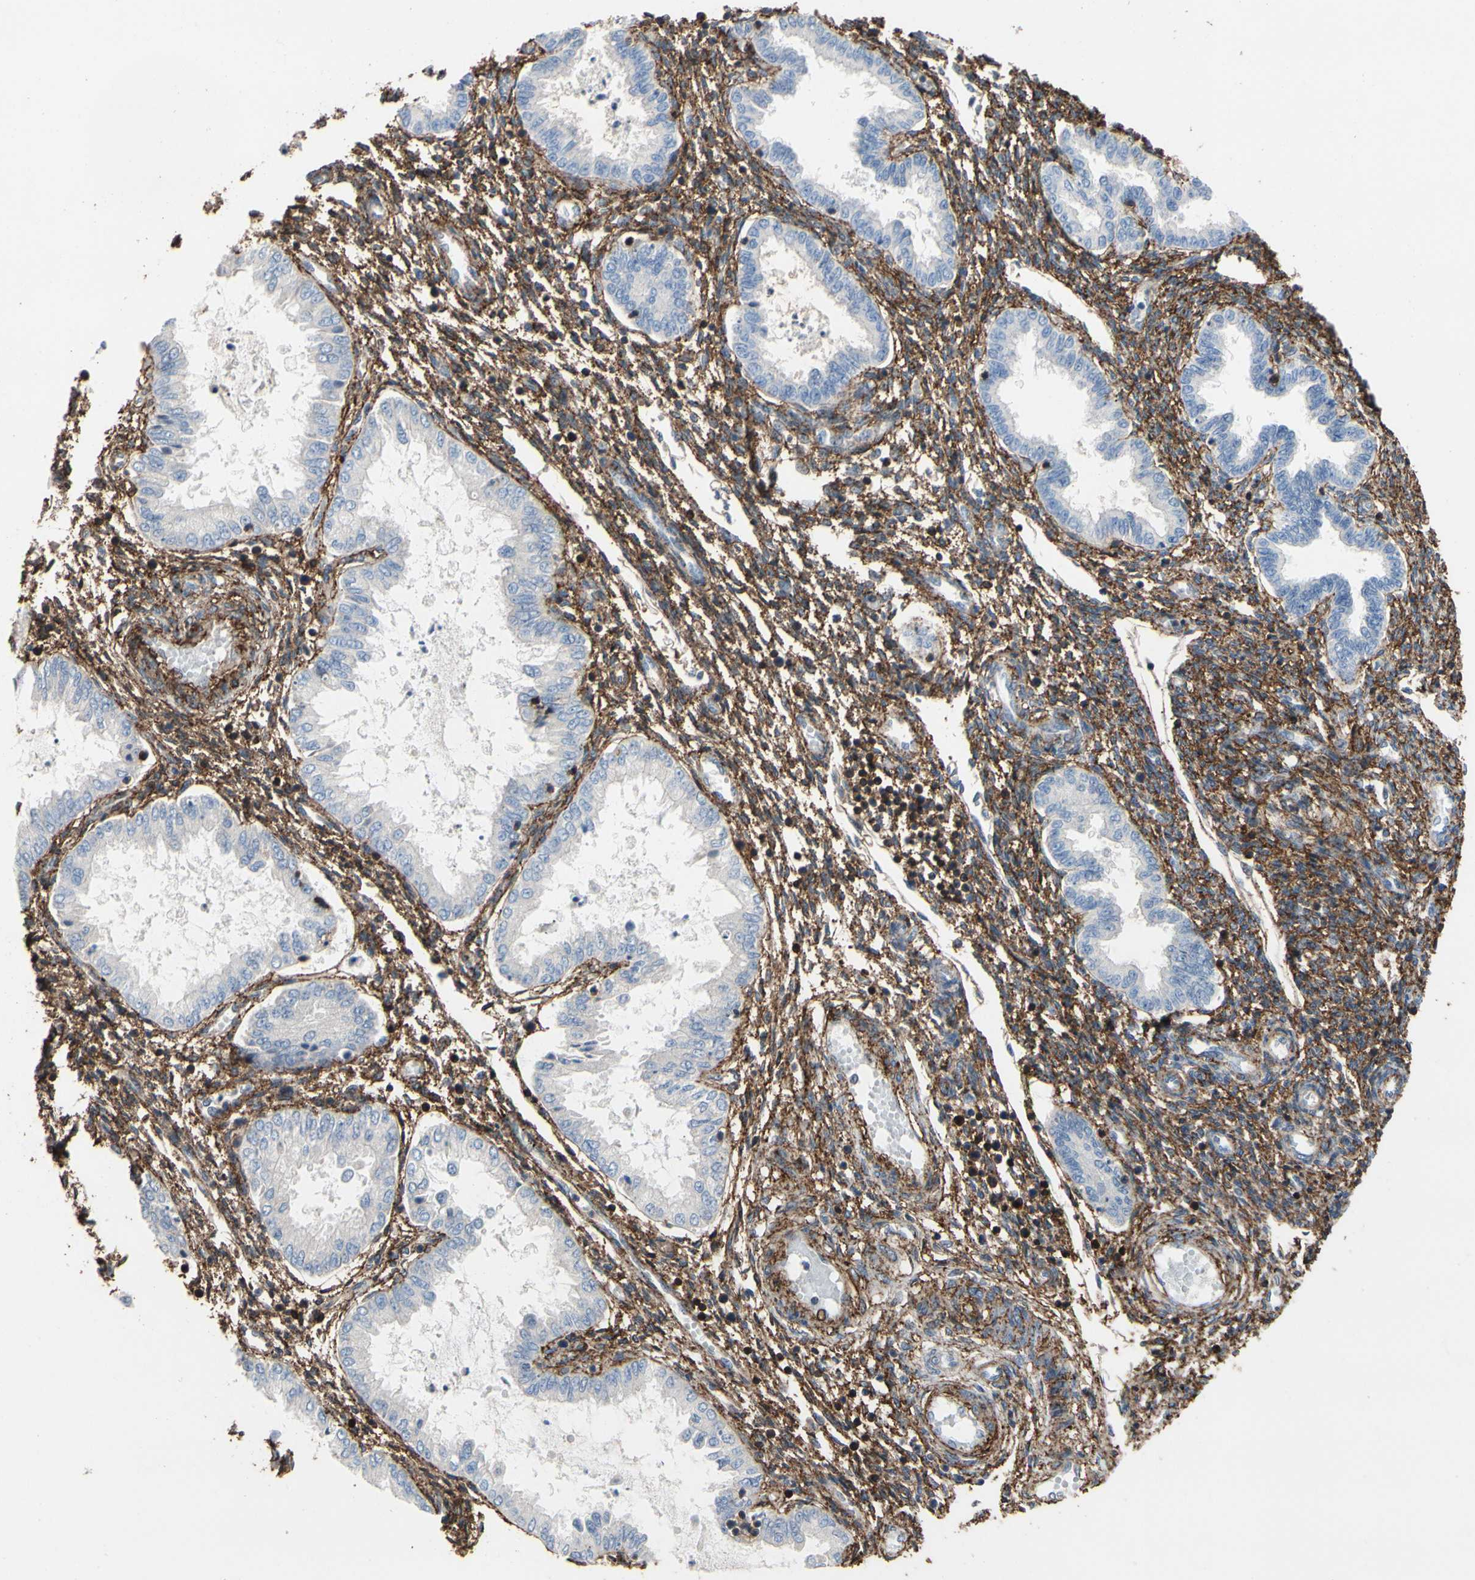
{"staining": {"intensity": "moderate", "quantity": ">75%", "location": "cytoplasmic/membranous"}, "tissue": "endometrium", "cell_type": "Cells in endometrial stroma", "image_type": "normal", "snomed": [{"axis": "morphology", "description": "Normal tissue, NOS"}, {"axis": "topography", "description": "Endometrium"}], "caption": "This is an image of immunohistochemistry staining of normal endometrium, which shows moderate positivity in the cytoplasmic/membranous of cells in endometrial stroma.", "gene": "ANXA6", "patient": {"sex": "female", "age": 33}}